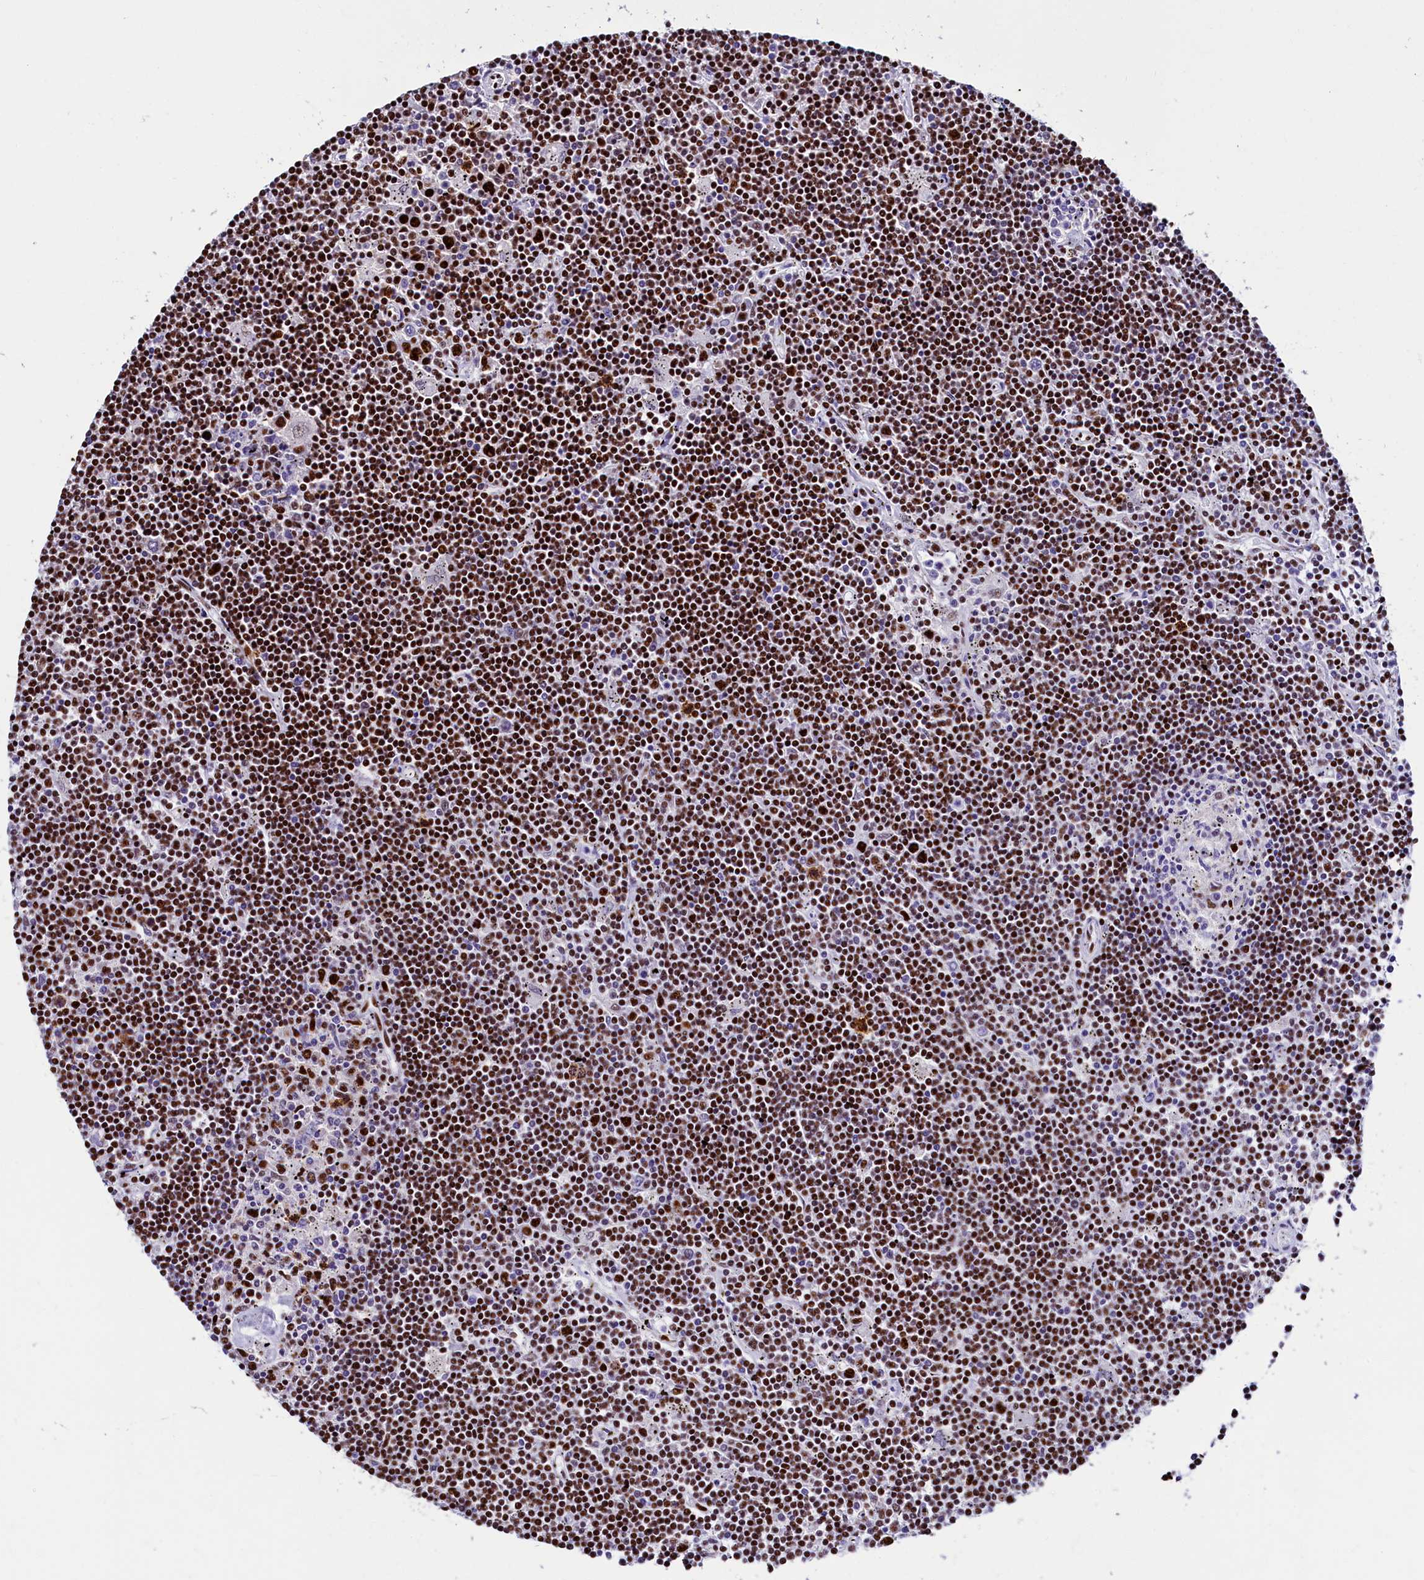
{"staining": {"intensity": "strong", "quantity": ">75%", "location": "nuclear"}, "tissue": "lymphoma", "cell_type": "Tumor cells", "image_type": "cancer", "snomed": [{"axis": "morphology", "description": "Malignant lymphoma, non-Hodgkin's type, Low grade"}, {"axis": "topography", "description": "Spleen"}], "caption": "A photomicrograph showing strong nuclear staining in about >75% of tumor cells in lymphoma, as visualized by brown immunohistochemical staining.", "gene": "SRRM2", "patient": {"sex": "male", "age": 76}}